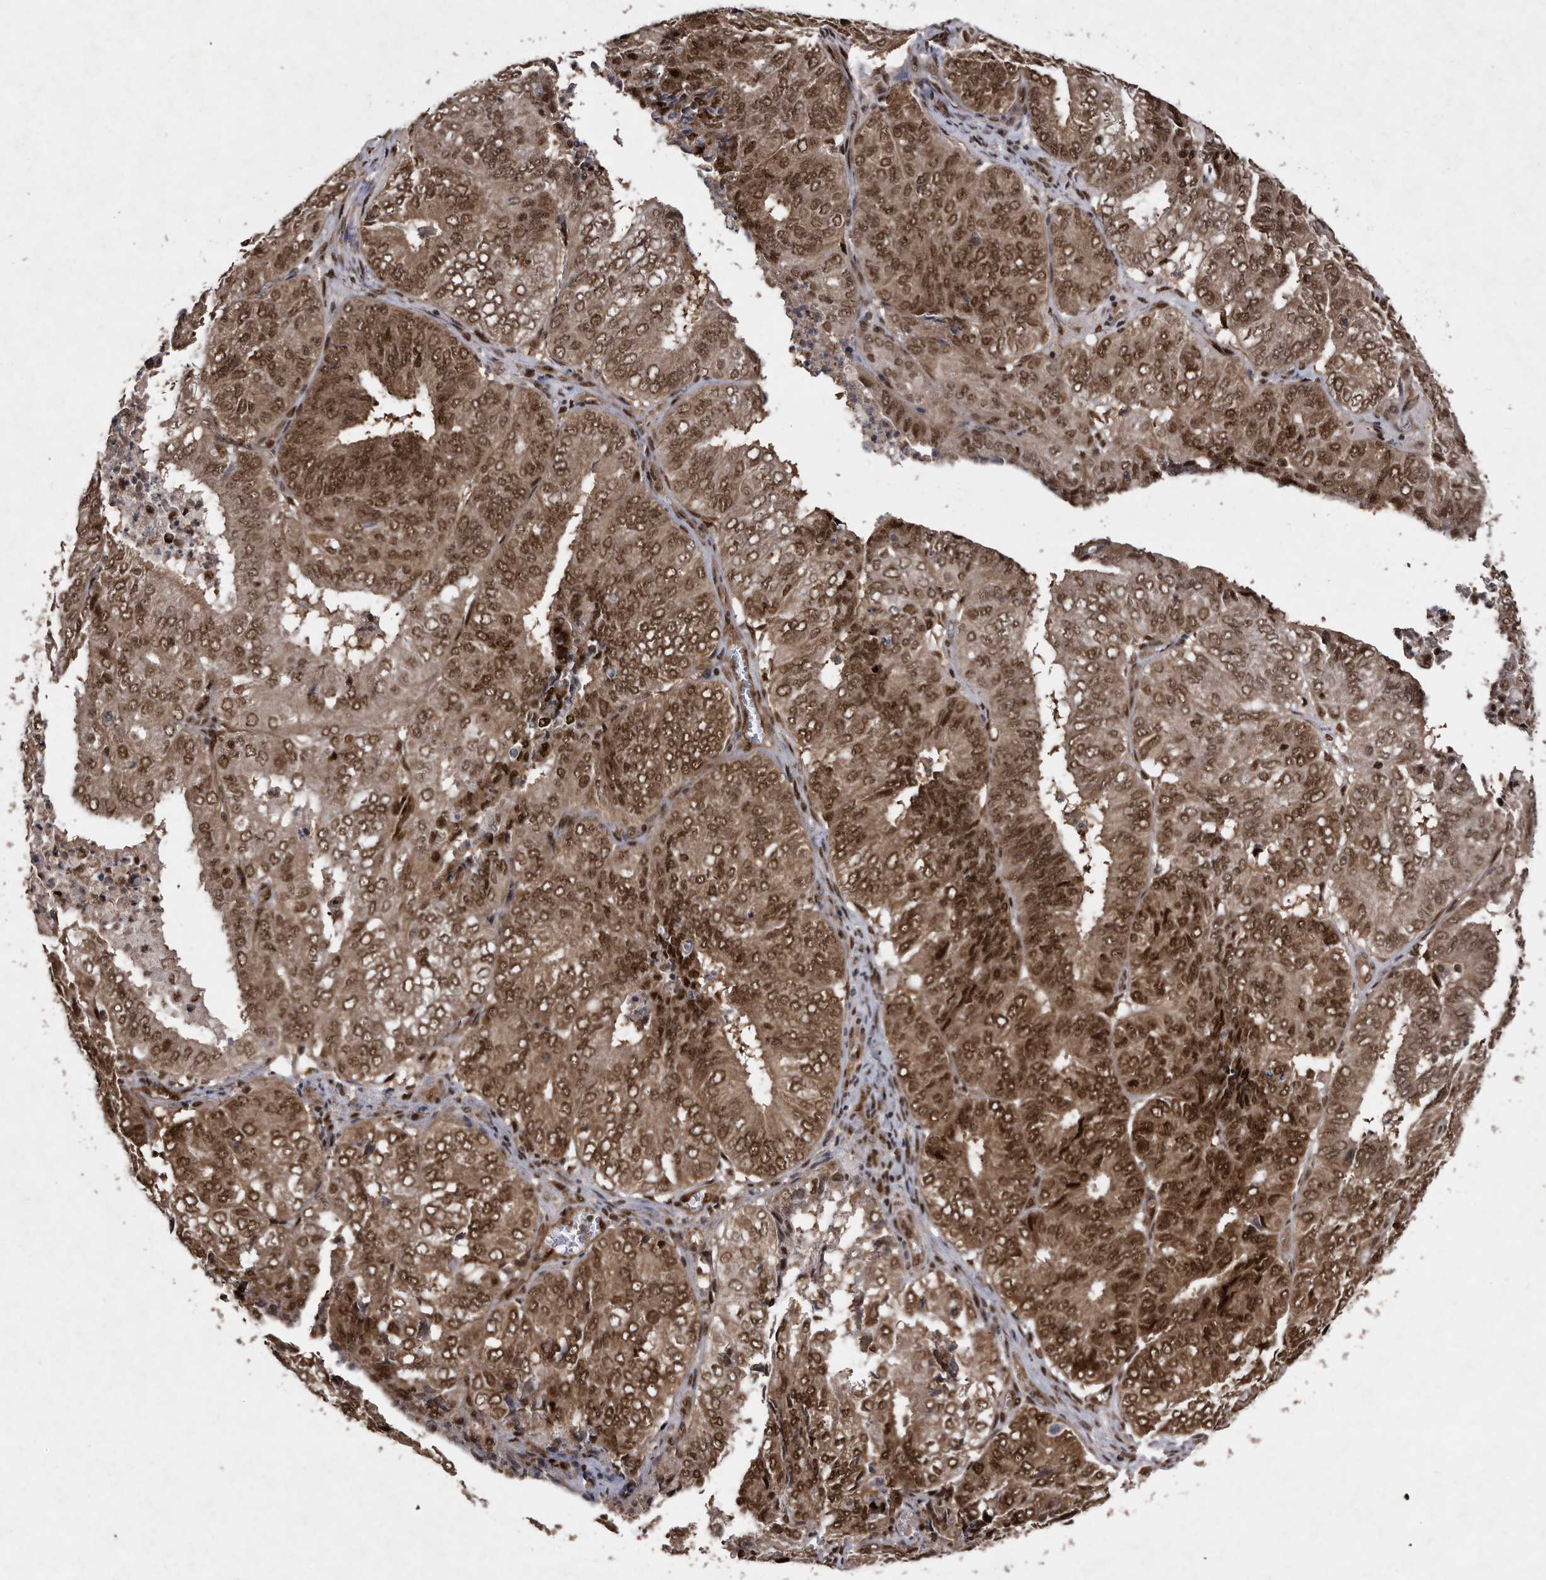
{"staining": {"intensity": "moderate", "quantity": ">75%", "location": "cytoplasmic/membranous,nuclear"}, "tissue": "endometrial cancer", "cell_type": "Tumor cells", "image_type": "cancer", "snomed": [{"axis": "morphology", "description": "Adenocarcinoma, NOS"}, {"axis": "topography", "description": "Uterus"}], "caption": "Protein analysis of adenocarcinoma (endometrial) tissue shows moderate cytoplasmic/membranous and nuclear expression in about >75% of tumor cells.", "gene": "RAD23B", "patient": {"sex": "female", "age": 60}}